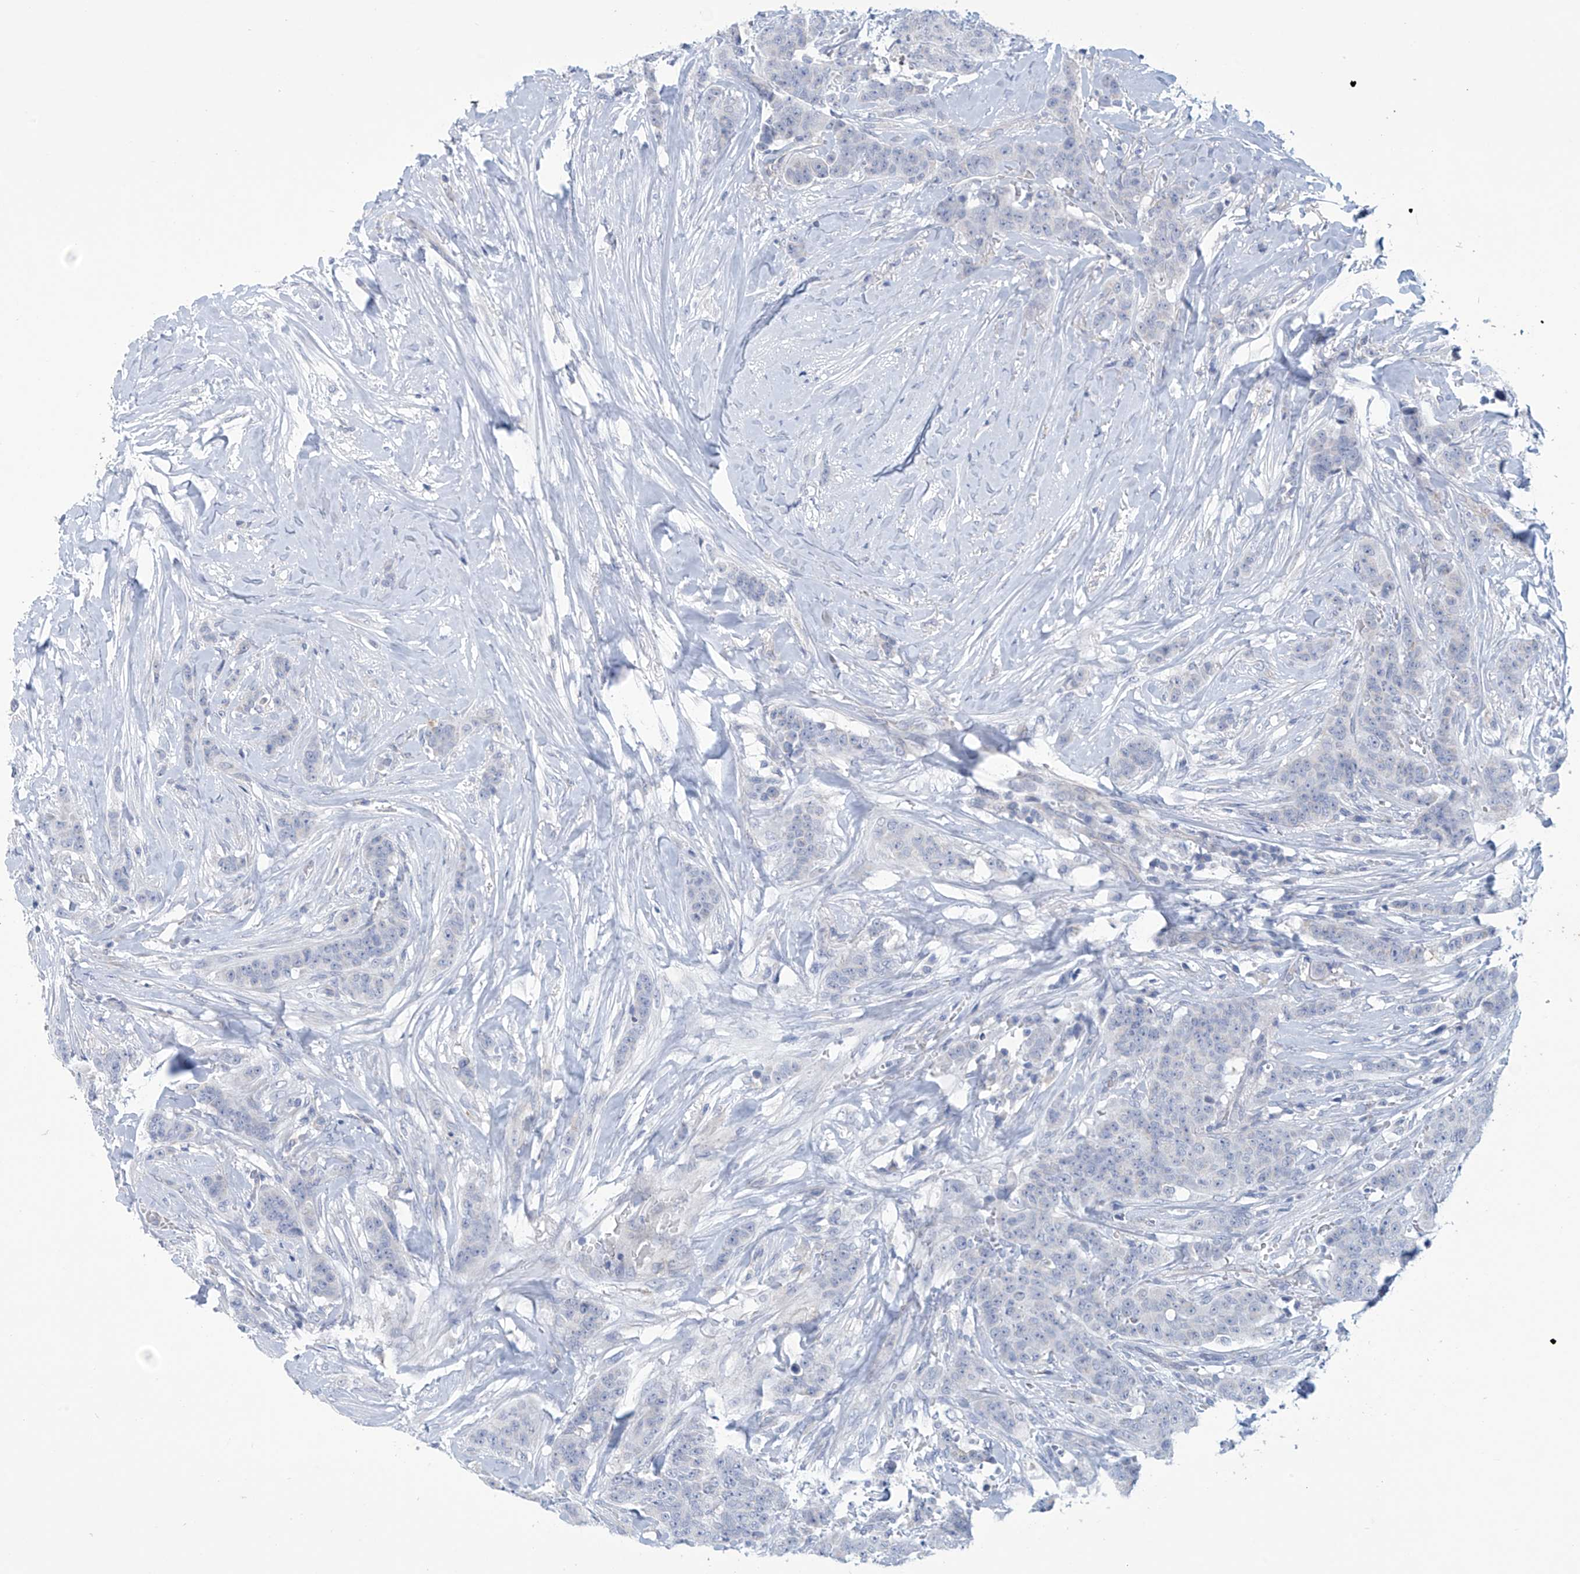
{"staining": {"intensity": "negative", "quantity": "none", "location": "none"}, "tissue": "breast cancer", "cell_type": "Tumor cells", "image_type": "cancer", "snomed": [{"axis": "morphology", "description": "Duct carcinoma"}, {"axis": "topography", "description": "Breast"}], "caption": "Immunohistochemistry image of neoplastic tissue: breast cancer stained with DAB (3,3'-diaminobenzidine) exhibits no significant protein staining in tumor cells.", "gene": "ABHD13", "patient": {"sex": "female", "age": 40}}